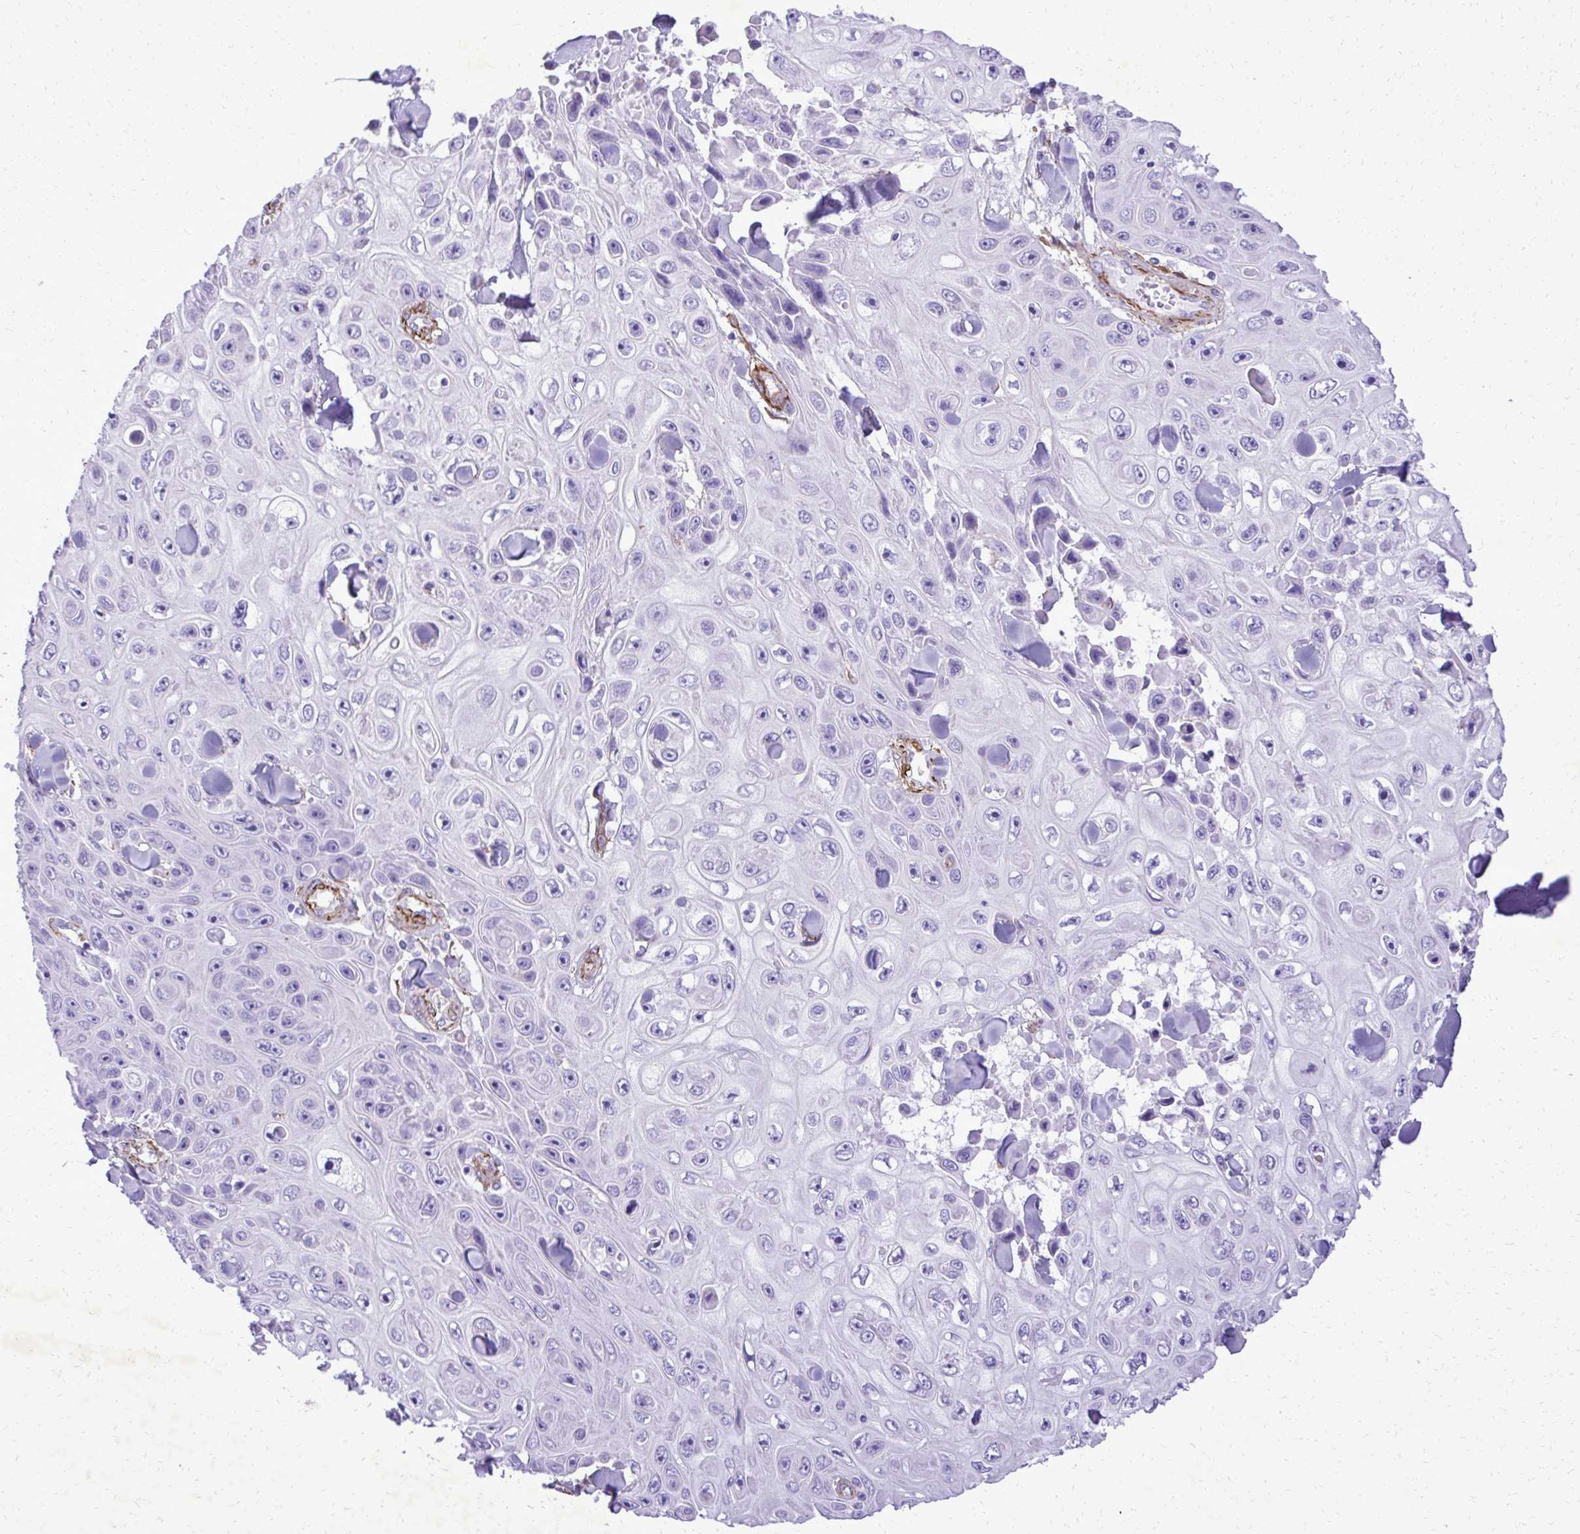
{"staining": {"intensity": "negative", "quantity": "none", "location": "none"}, "tissue": "skin cancer", "cell_type": "Tumor cells", "image_type": "cancer", "snomed": [{"axis": "morphology", "description": "Squamous cell carcinoma, NOS"}, {"axis": "topography", "description": "Skin"}], "caption": "A micrograph of skin cancer stained for a protein exhibits no brown staining in tumor cells.", "gene": "PITPNM3", "patient": {"sex": "male", "age": 82}}